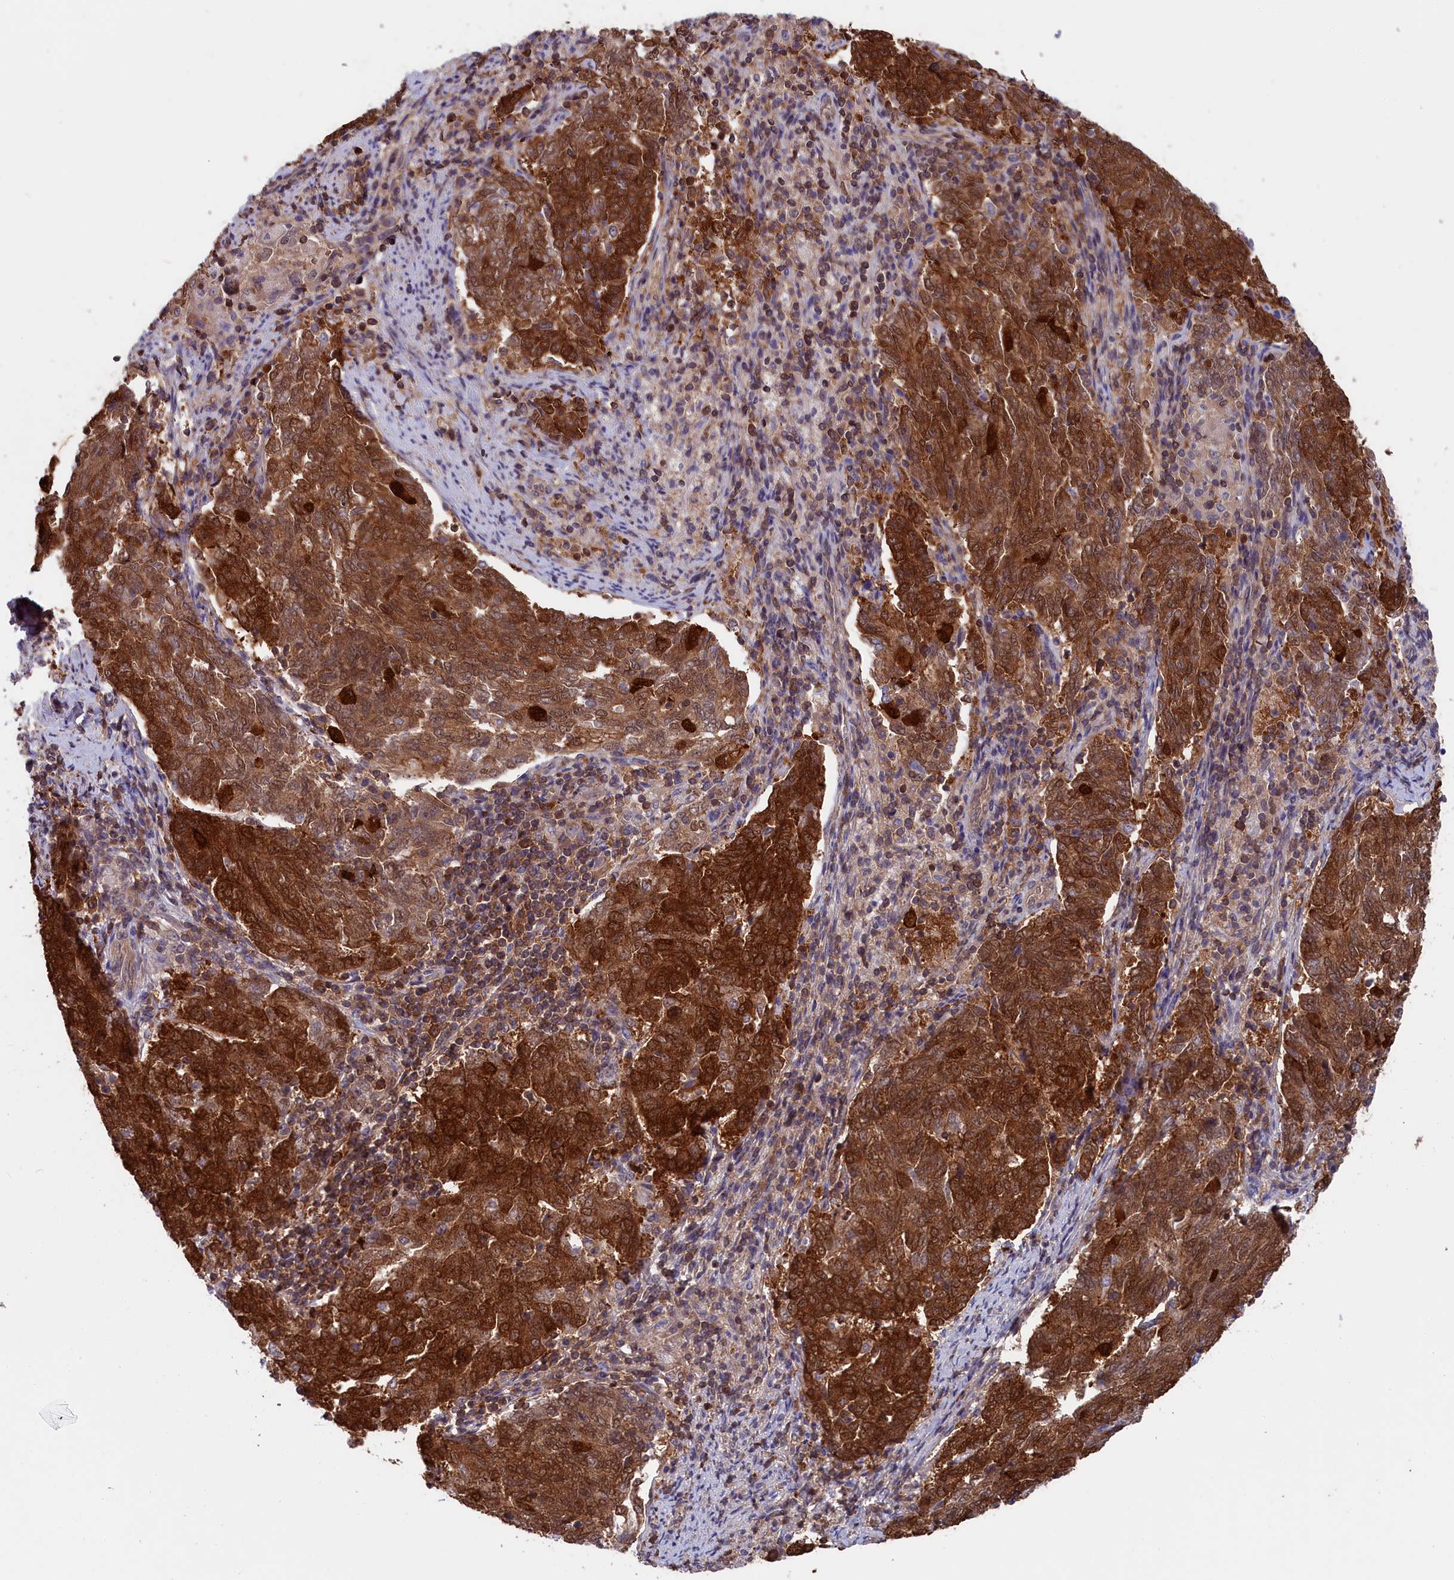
{"staining": {"intensity": "strong", "quantity": ">75%", "location": "cytoplasmic/membranous,nuclear"}, "tissue": "endometrial cancer", "cell_type": "Tumor cells", "image_type": "cancer", "snomed": [{"axis": "morphology", "description": "Adenocarcinoma, NOS"}, {"axis": "topography", "description": "Endometrium"}], "caption": "Tumor cells display high levels of strong cytoplasmic/membranous and nuclear expression in about >75% of cells in human endometrial cancer.", "gene": "JPT2", "patient": {"sex": "female", "age": 80}}